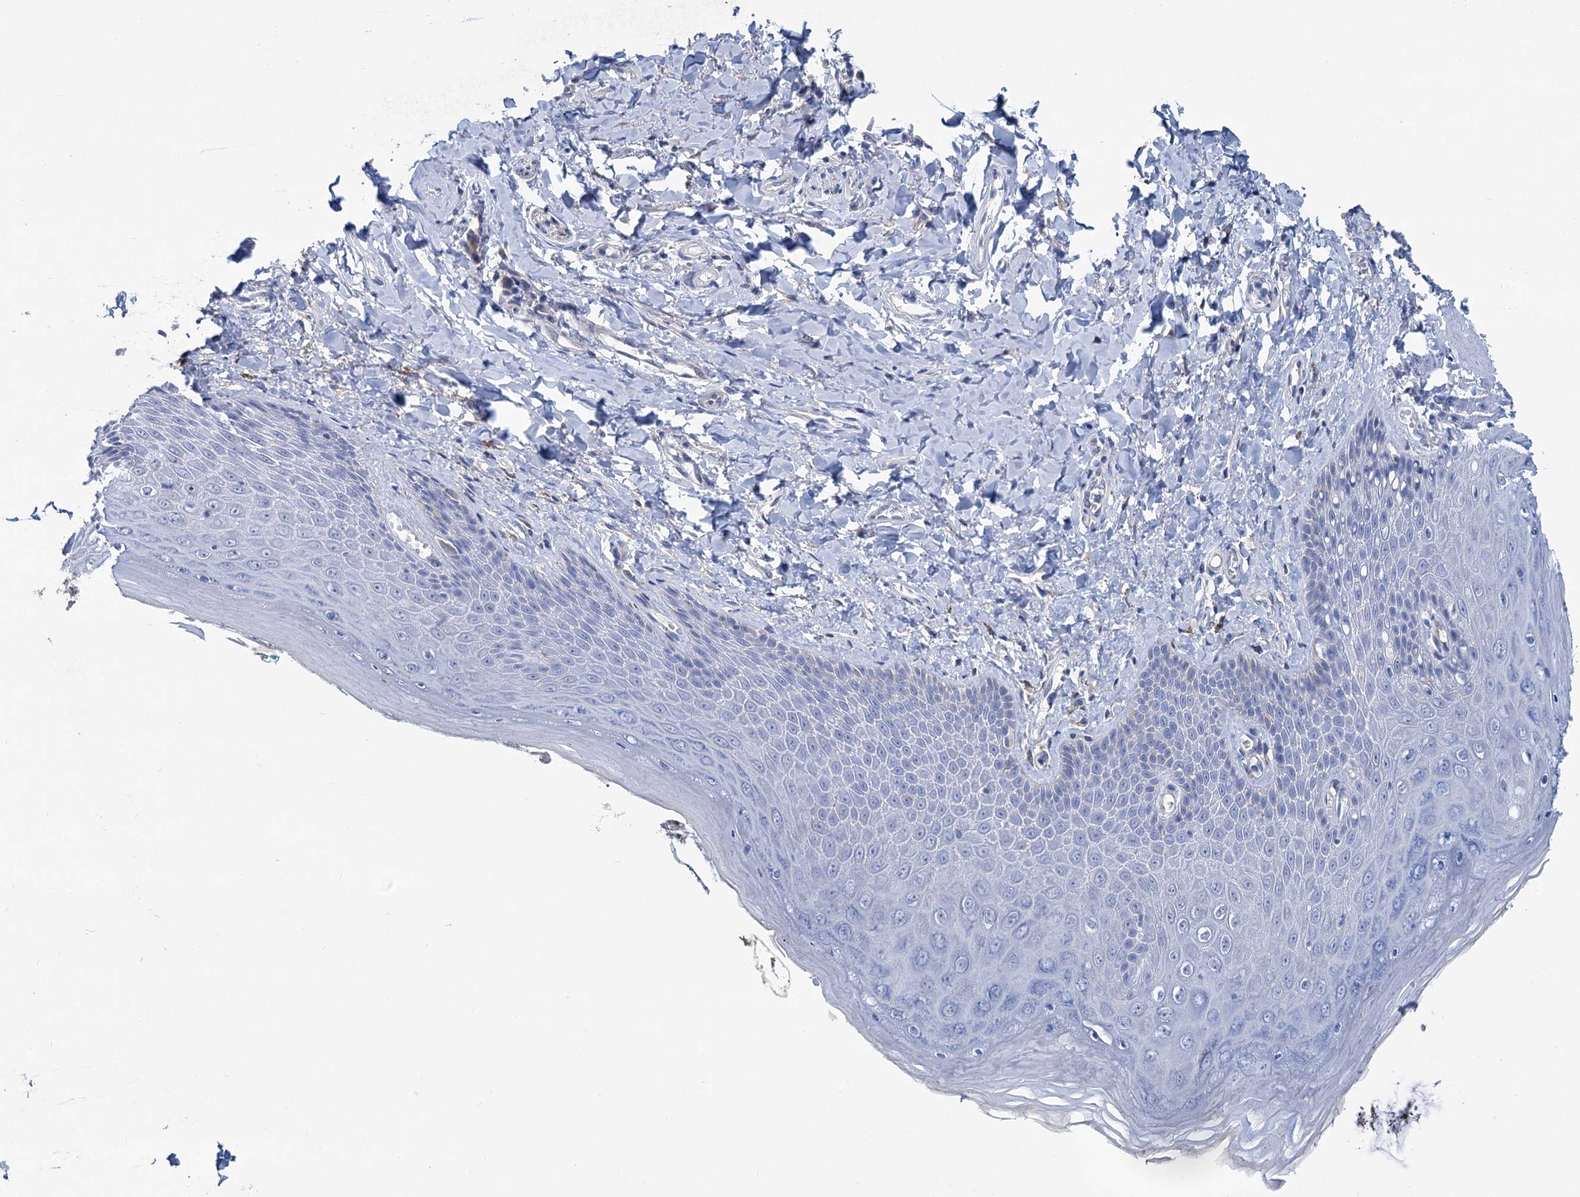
{"staining": {"intensity": "negative", "quantity": "none", "location": "none"}, "tissue": "skin", "cell_type": "Epidermal cells", "image_type": "normal", "snomed": [{"axis": "morphology", "description": "Normal tissue, NOS"}, {"axis": "topography", "description": "Anal"}], "caption": "Epidermal cells show no significant expression in benign skin. Brightfield microscopy of IHC stained with DAB (3,3'-diaminobenzidine) (brown) and hematoxylin (blue), captured at high magnification.", "gene": "CHDH", "patient": {"sex": "male", "age": 78}}